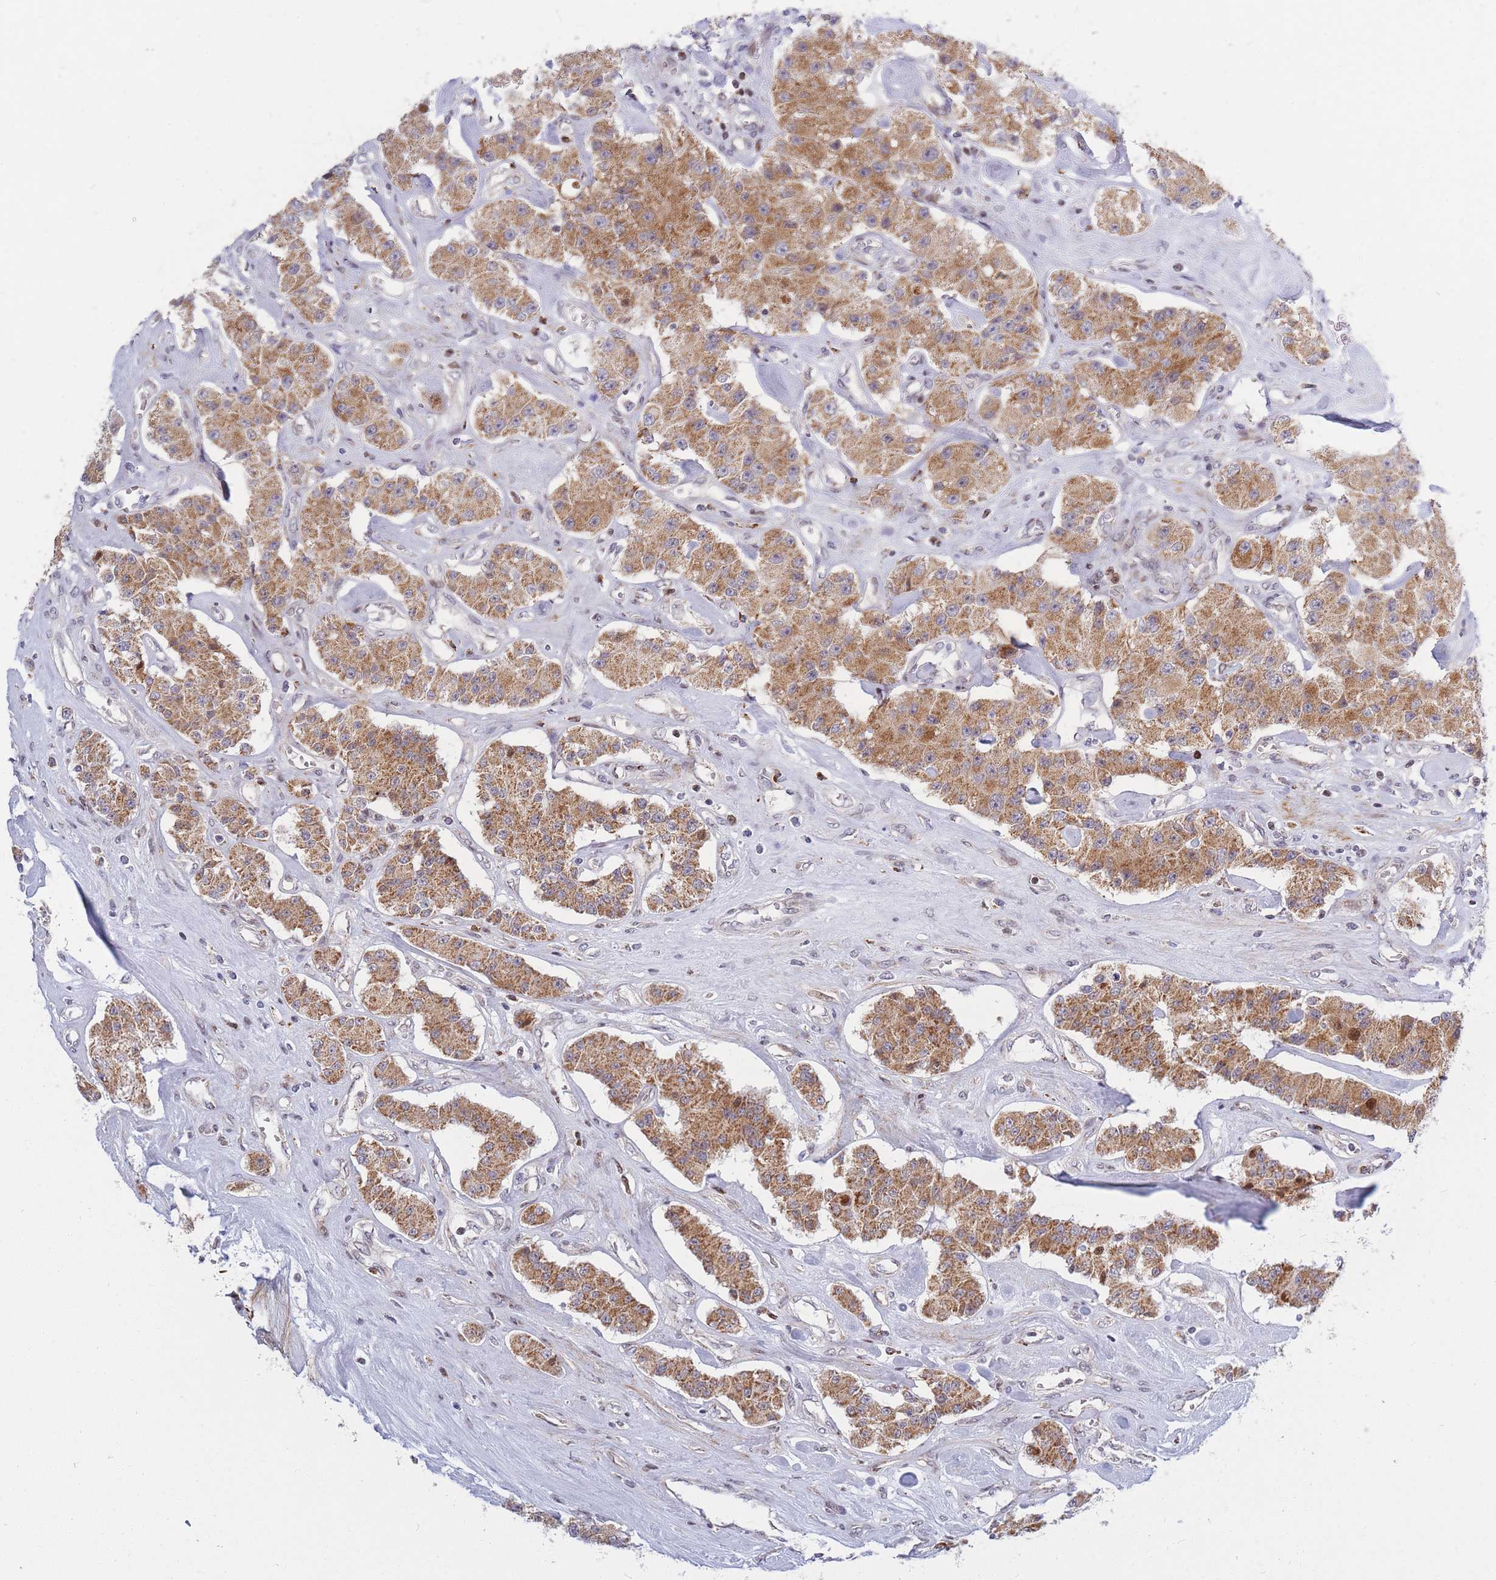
{"staining": {"intensity": "moderate", "quantity": ">75%", "location": "cytoplasmic/membranous"}, "tissue": "carcinoid", "cell_type": "Tumor cells", "image_type": "cancer", "snomed": [{"axis": "morphology", "description": "Carcinoid, malignant, NOS"}, {"axis": "topography", "description": "Pancreas"}], "caption": "Carcinoid (malignant) stained with a protein marker reveals moderate staining in tumor cells.", "gene": "MOB4", "patient": {"sex": "male", "age": 41}}